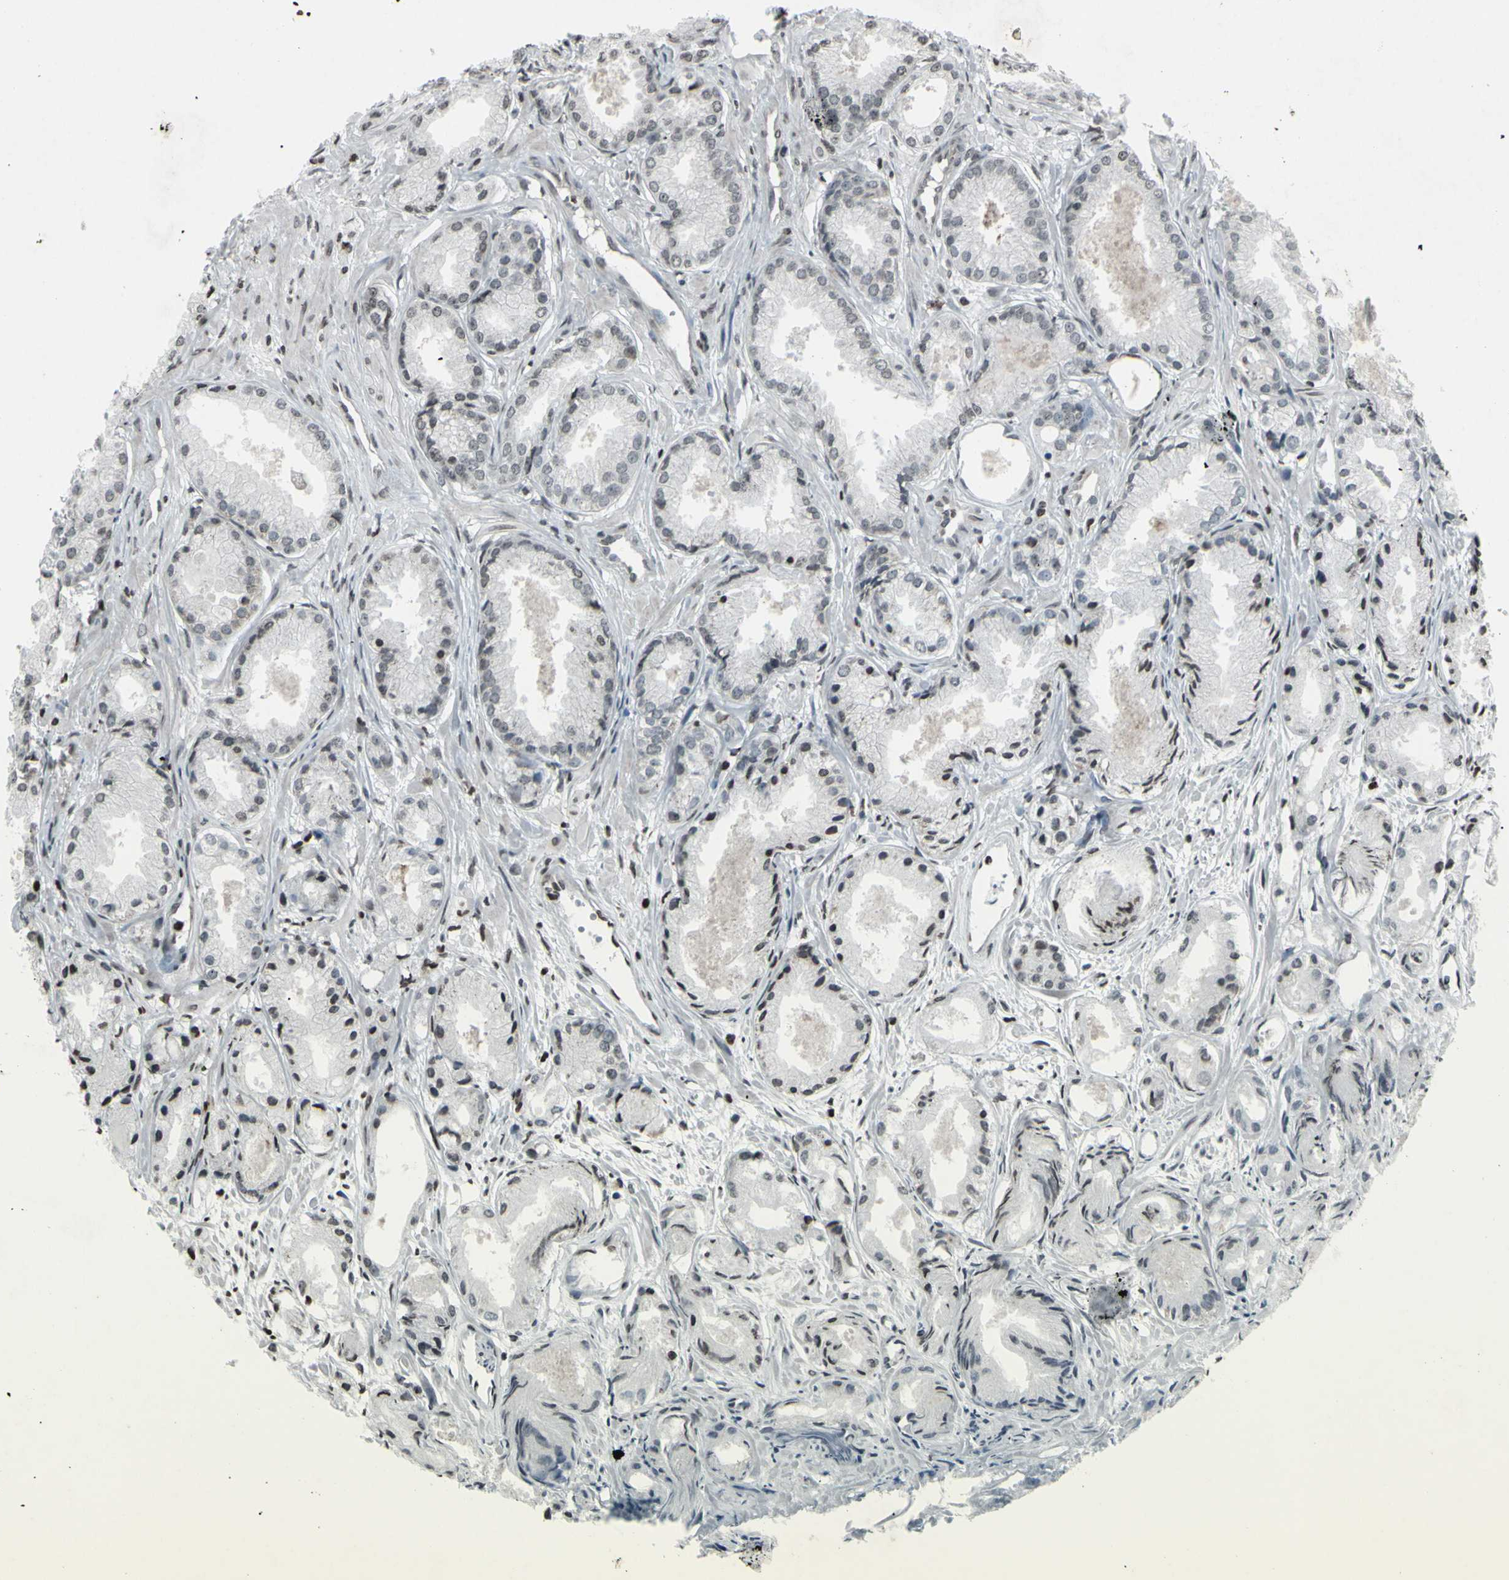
{"staining": {"intensity": "weak", "quantity": "<25%", "location": "nuclear"}, "tissue": "prostate cancer", "cell_type": "Tumor cells", "image_type": "cancer", "snomed": [{"axis": "morphology", "description": "Adenocarcinoma, Low grade"}, {"axis": "topography", "description": "Prostate"}], "caption": "A histopathology image of prostate adenocarcinoma (low-grade) stained for a protein displays no brown staining in tumor cells. Nuclei are stained in blue.", "gene": "CD79B", "patient": {"sex": "male", "age": 72}}